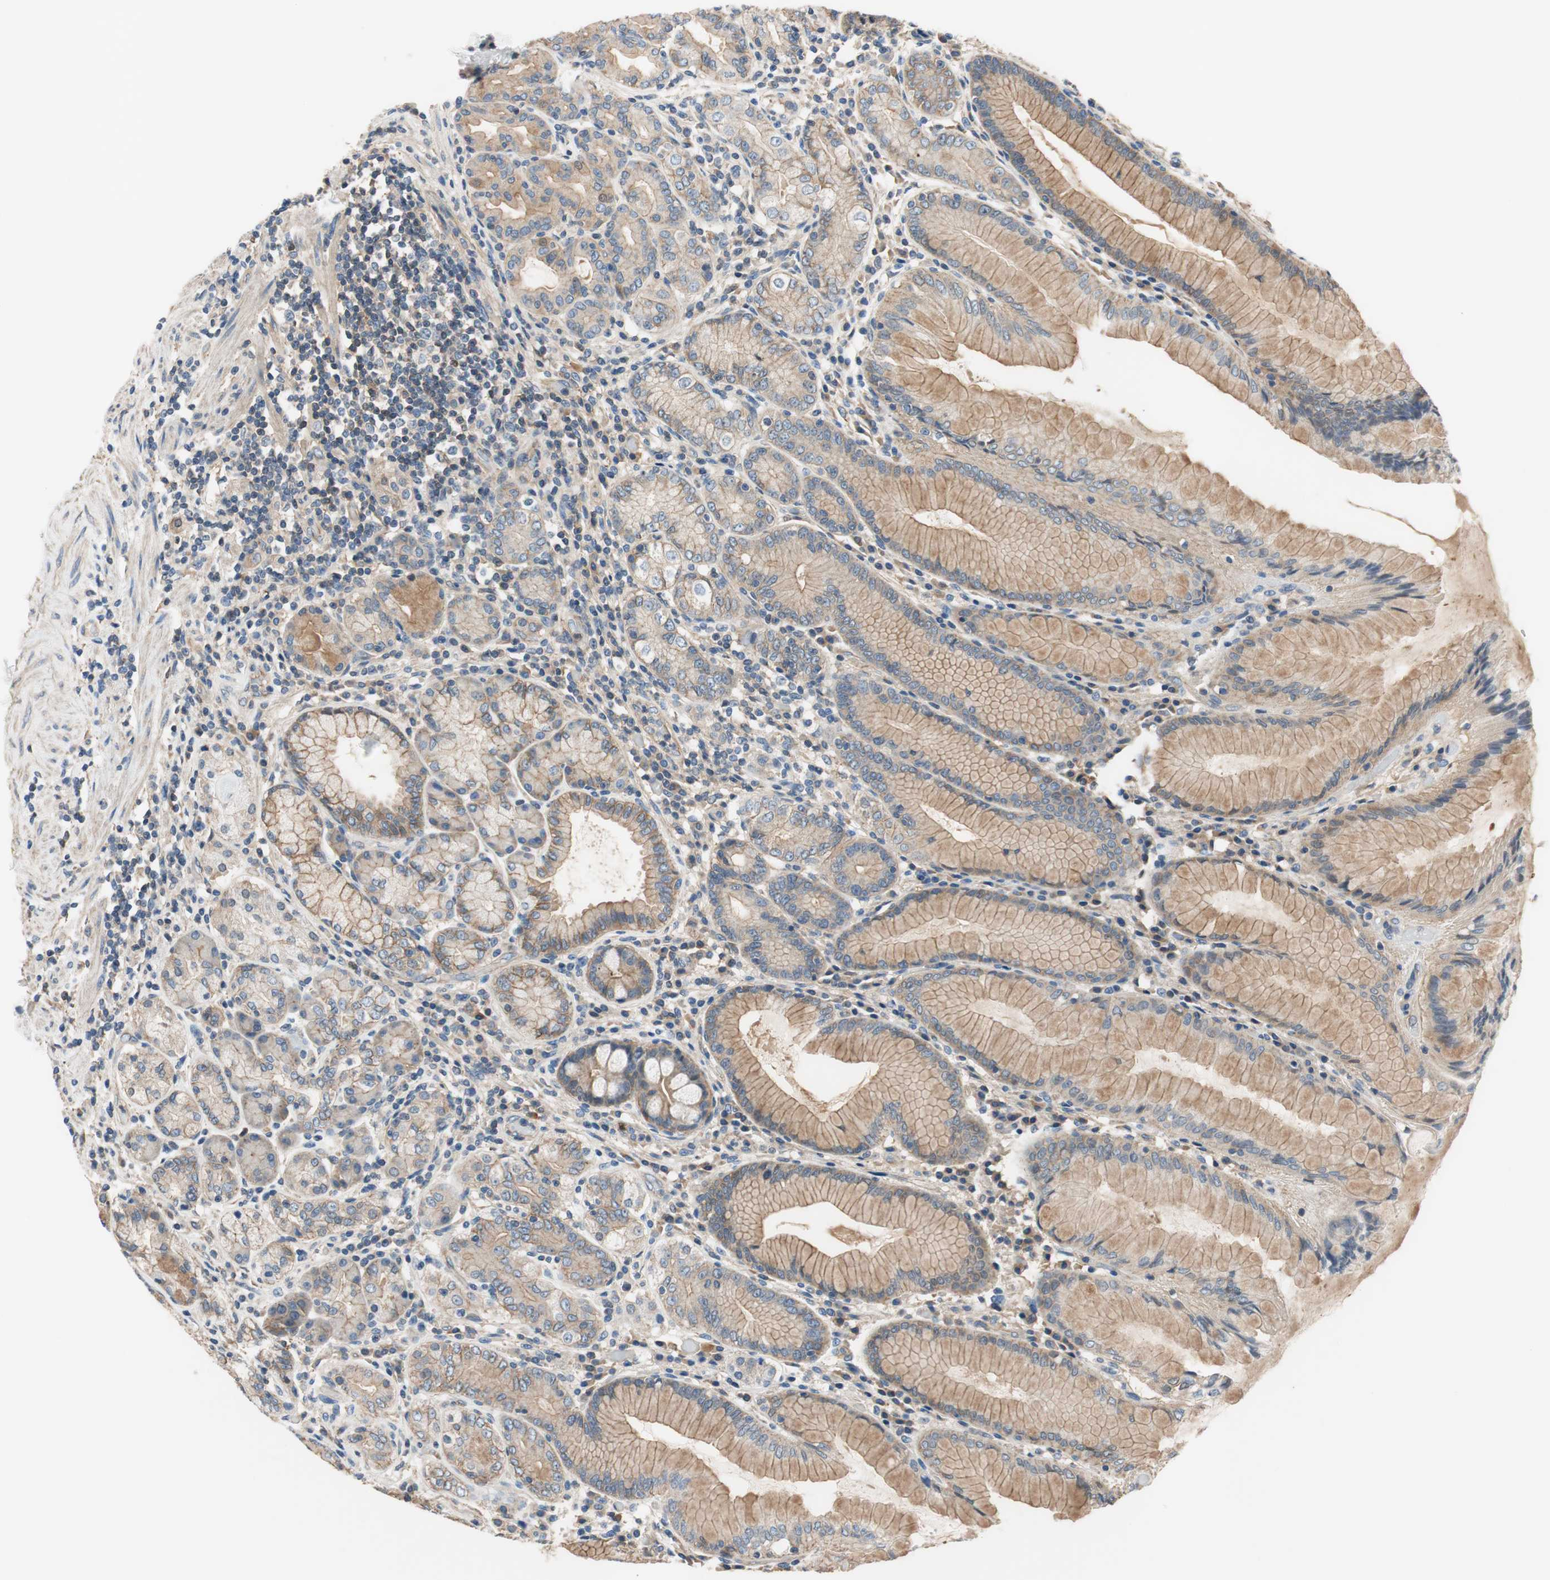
{"staining": {"intensity": "moderate", "quantity": ">75%", "location": "cytoplasmic/membranous"}, "tissue": "stomach", "cell_type": "Glandular cells", "image_type": "normal", "snomed": [{"axis": "morphology", "description": "Normal tissue, NOS"}, {"axis": "topography", "description": "Stomach, lower"}], "caption": "Immunohistochemistry of normal human stomach displays medium levels of moderate cytoplasmic/membranous positivity in about >75% of glandular cells.", "gene": "CALML3", "patient": {"sex": "female", "age": 76}}